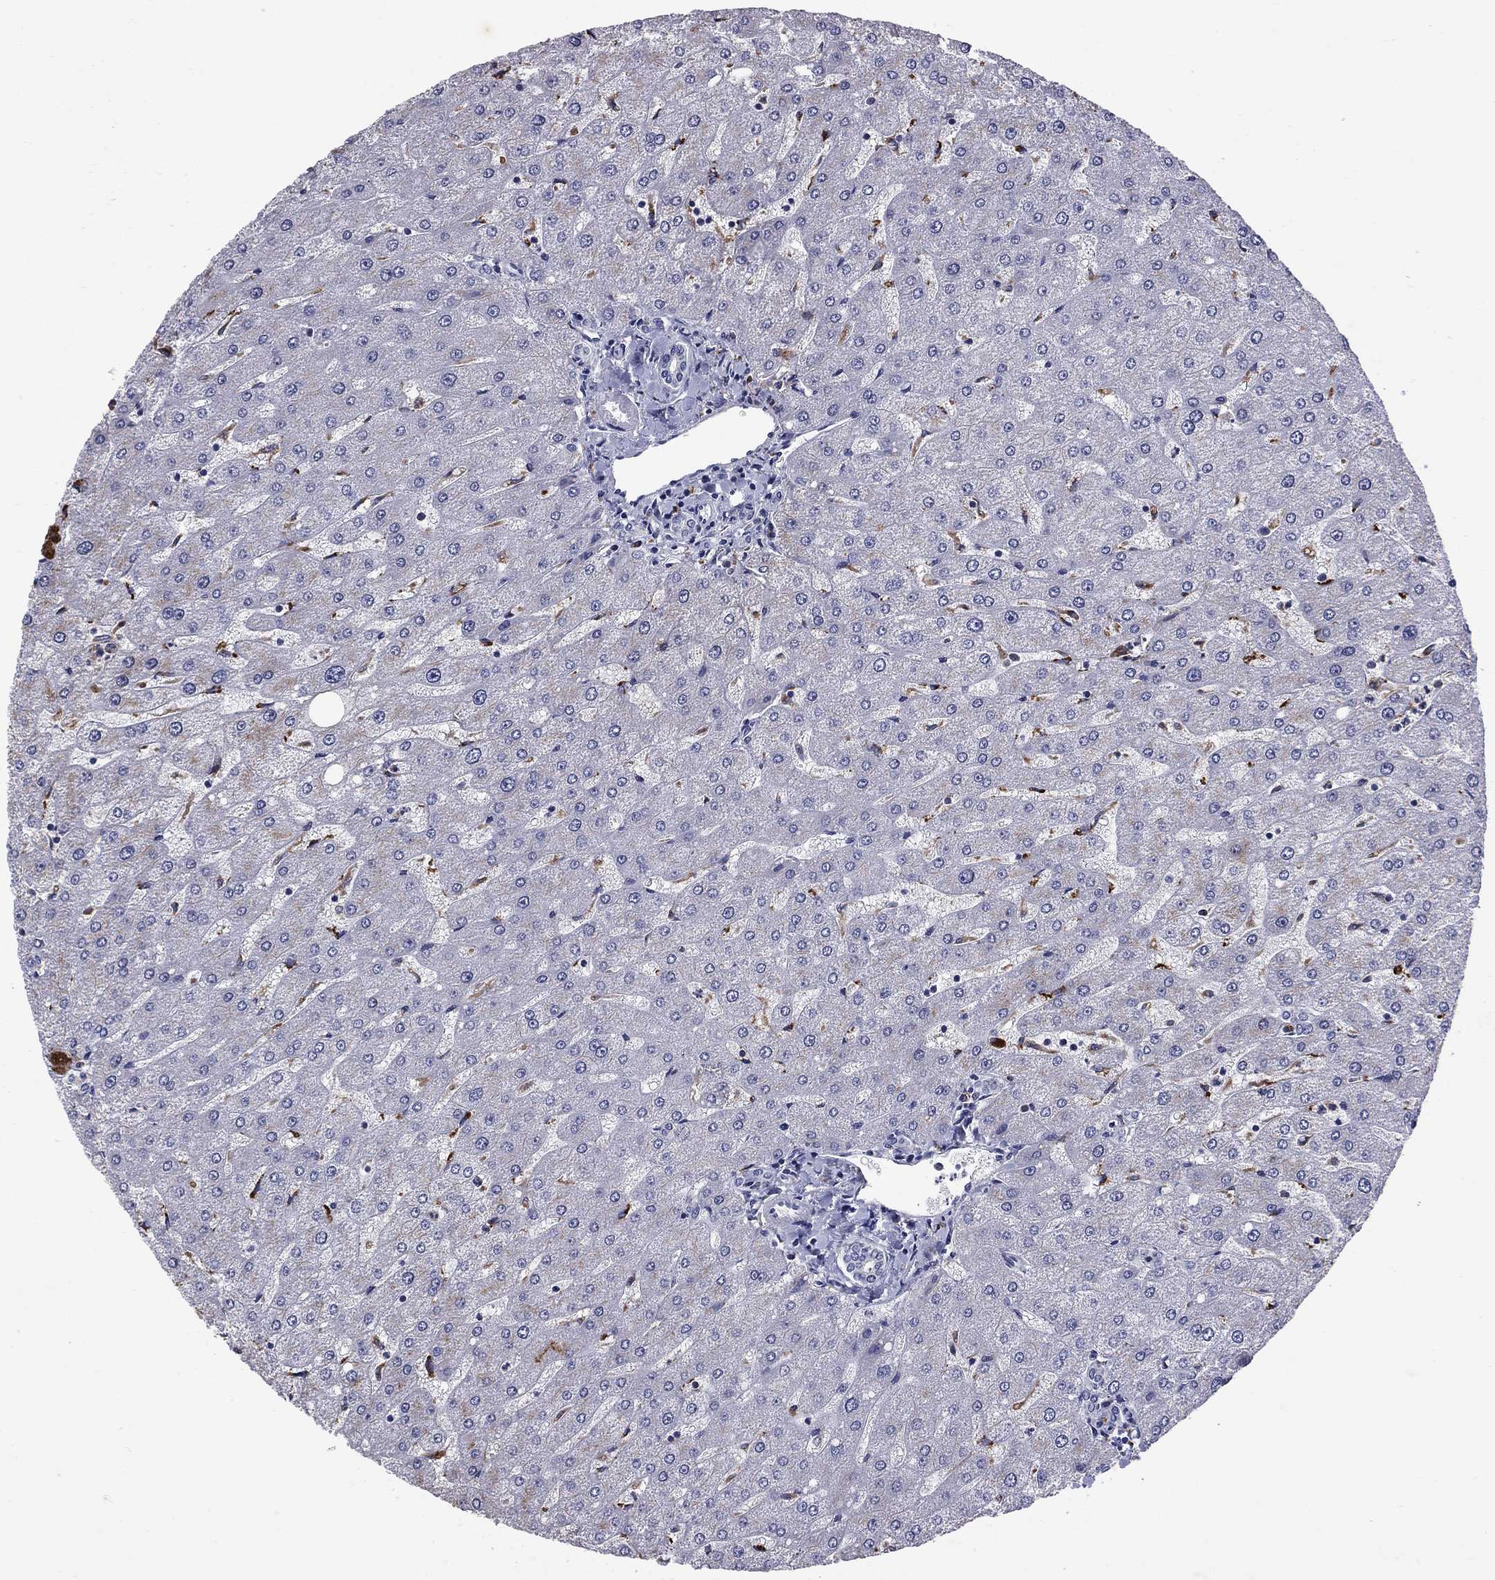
{"staining": {"intensity": "negative", "quantity": "none", "location": "none"}, "tissue": "liver", "cell_type": "Cholangiocytes", "image_type": "normal", "snomed": [{"axis": "morphology", "description": "Normal tissue, NOS"}, {"axis": "topography", "description": "Liver"}], "caption": "High power microscopy image of an immunohistochemistry (IHC) image of unremarkable liver, revealing no significant staining in cholangiocytes.", "gene": "MADCAM1", "patient": {"sex": "male", "age": 67}}